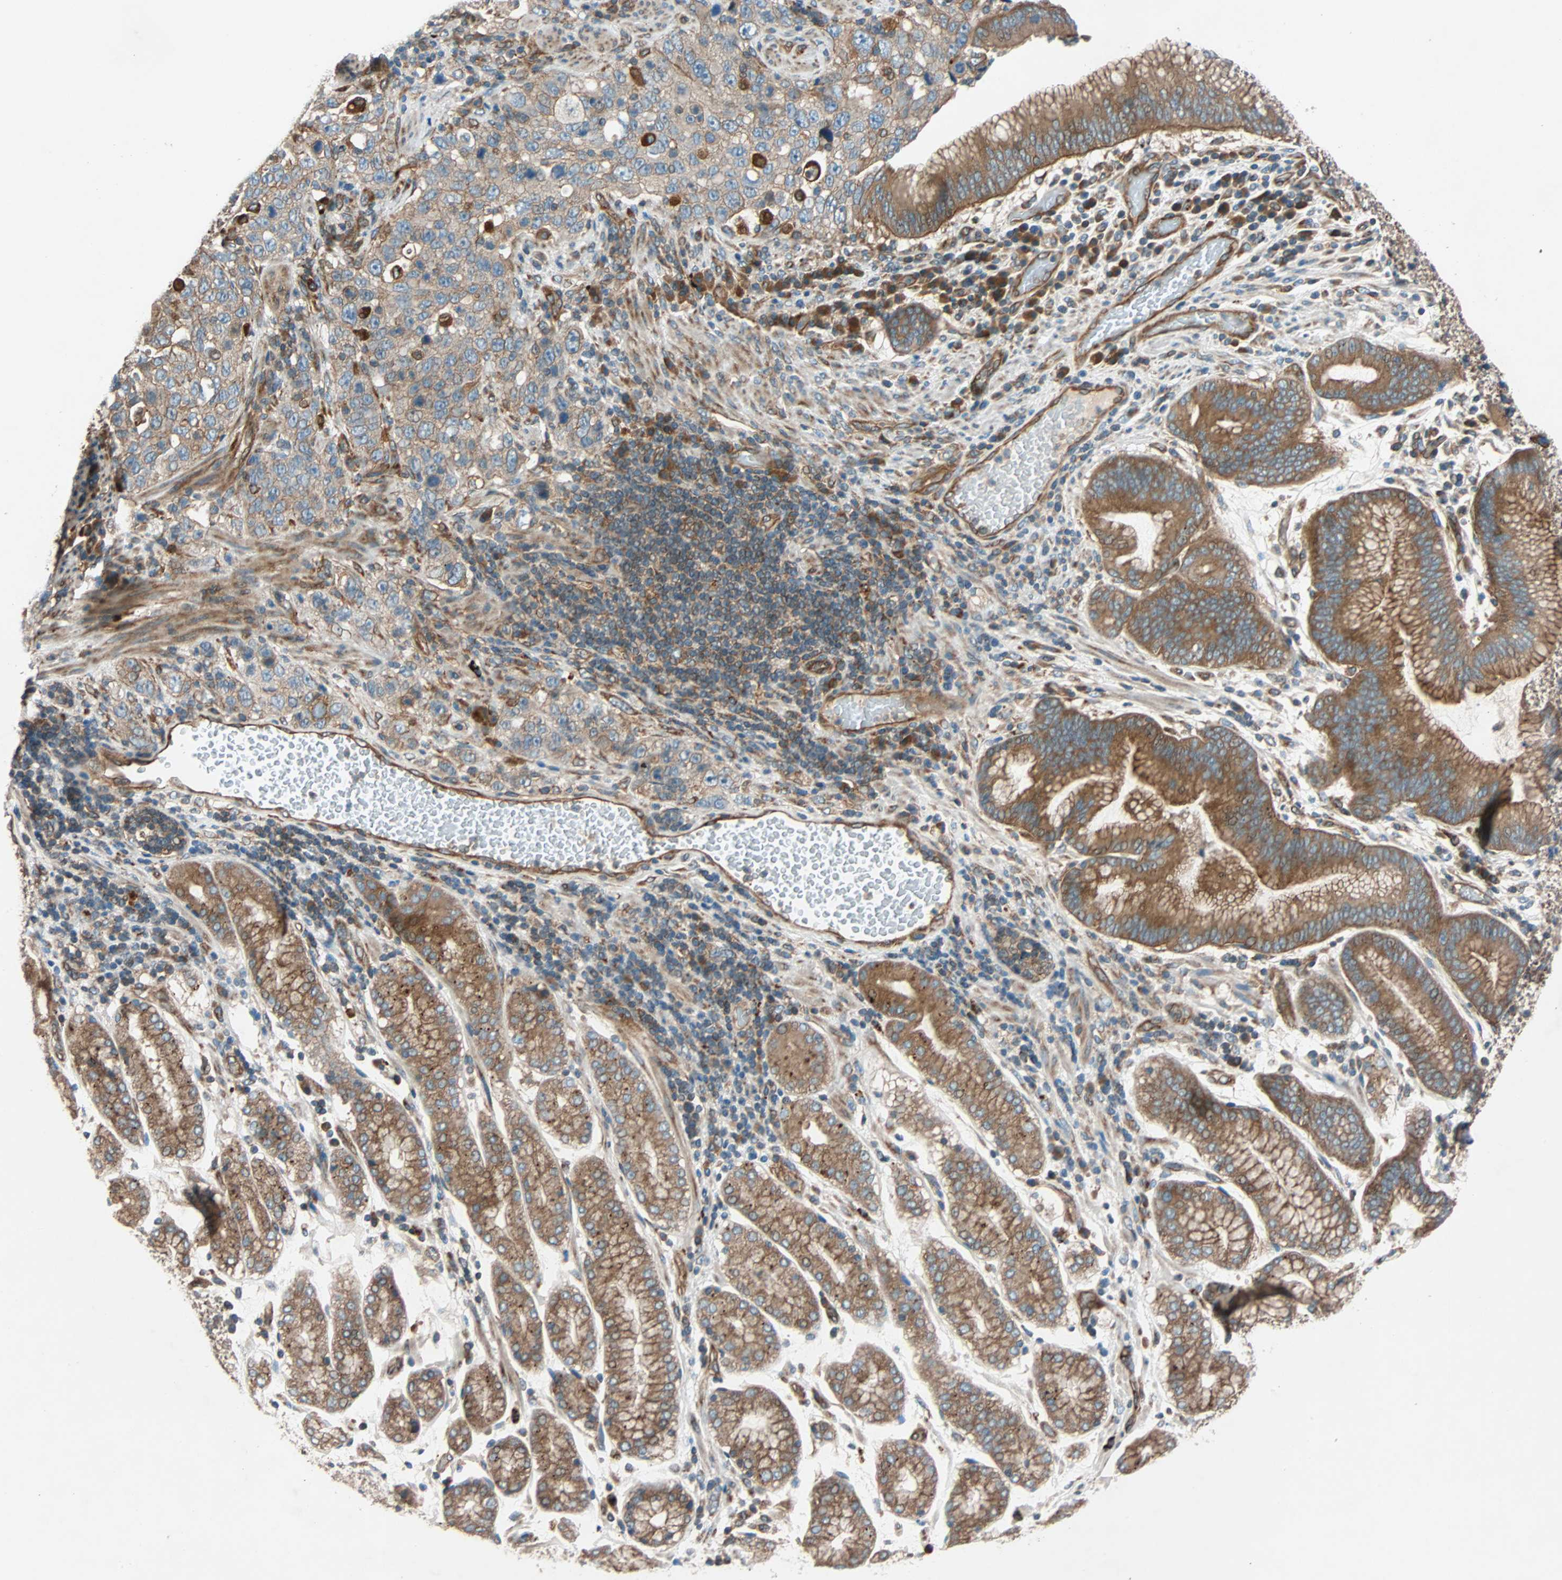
{"staining": {"intensity": "moderate", "quantity": ">75%", "location": "cytoplasmic/membranous"}, "tissue": "stomach cancer", "cell_type": "Tumor cells", "image_type": "cancer", "snomed": [{"axis": "morphology", "description": "Normal tissue, NOS"}, {"axis": "morphology", "description": "Adenocarcinoma, NOS"}, {"axis": "topography", "description": "Stomach"}], "caption": "Approximately >75% of tumor cells in adenocarcinoma (stomach) display moderate cytoplasmic/membranous protein staining as visualized by brown immunohistochemical staining.", "gene": "PHYH", "patient": {"sex": "male", "age": 48}}